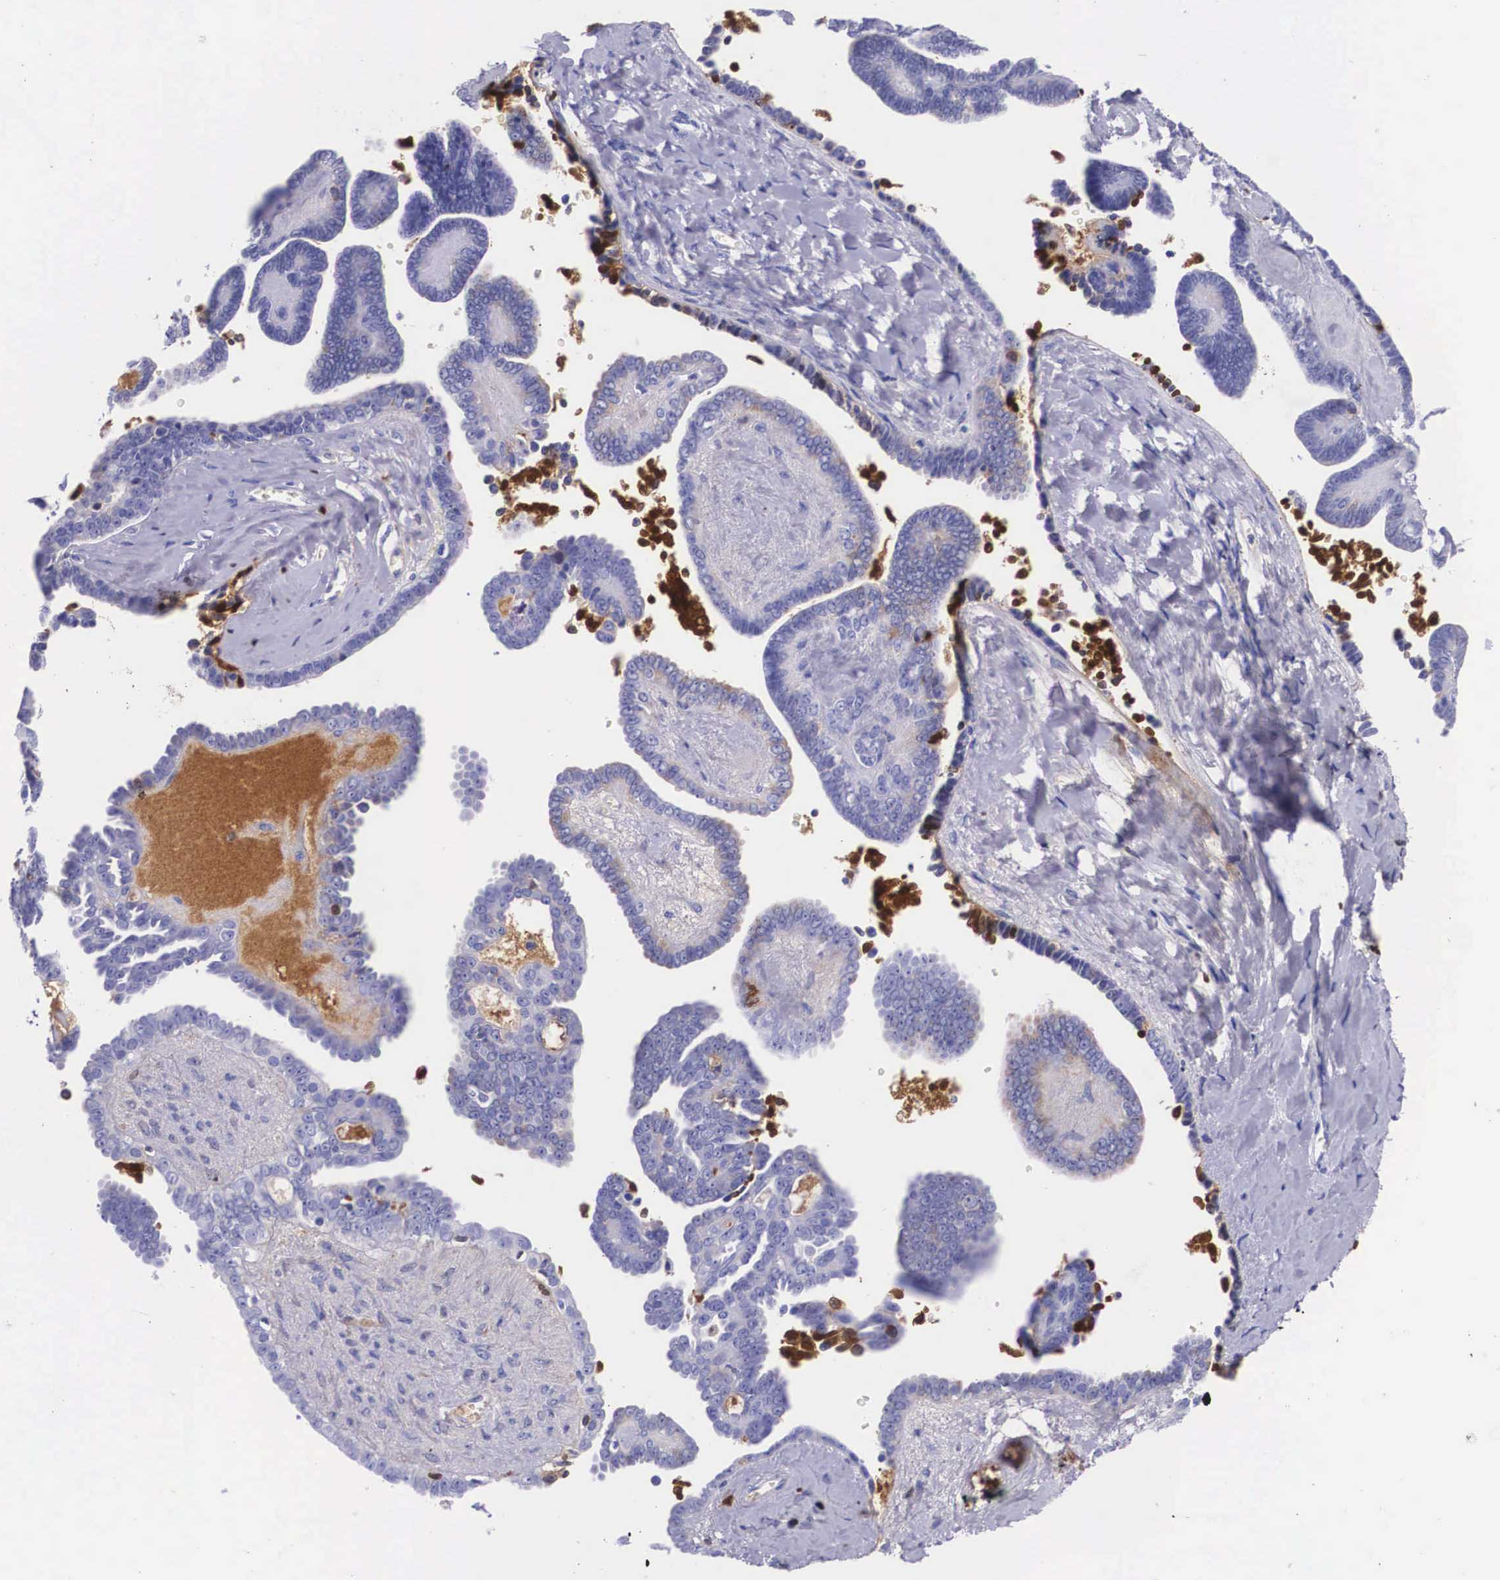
{"staining": {"intensity": "negative", "quantity": "none", "location": "none"}, "tissue": "ovarian cancer", "cell_type": "Tumor cells", "image_type": "cancer", "snomed": [{"axis": "morphology", "description": "Cystadenocarcinoma, serous, NOS"}, {"axis": "topography", "description": "Ovary"}], "caption": "Human ovarian cancer (serous cystadenocarcinoma) stained for a protein using immunohistochemistry (IHC) exhibits no staining in tumor cells.", "gene": "PLG", "patient": {"sex": "female", "age": 71}}